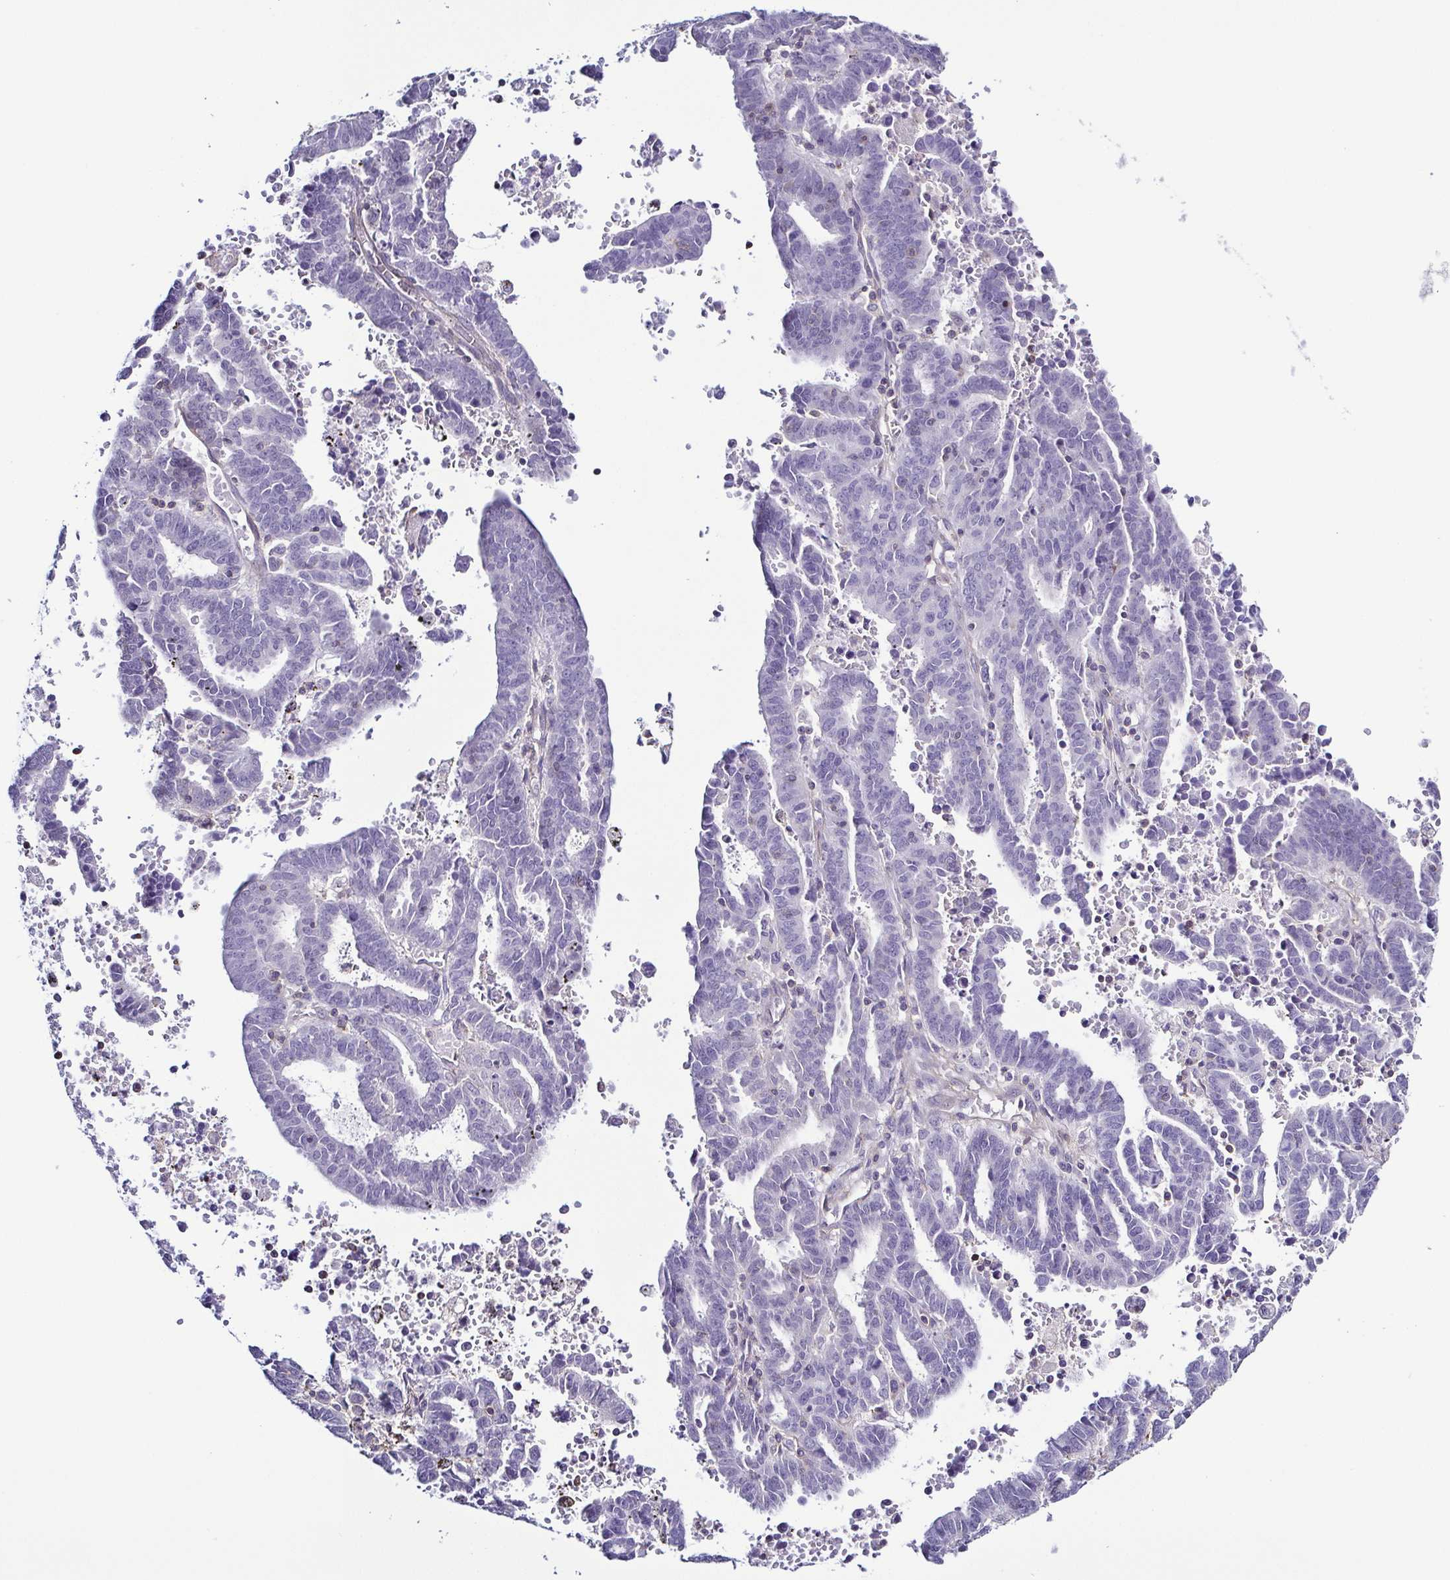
{"staining": {"intensity": "negative", "quantity": "none", "location": "none"}, "tissue": "endometrial cancer", "cell_type": "Tumor cells", "image_type": "cancer", "snomed": [{"axis": "morphology", "description": "Adenocarcinoma, NOS"}, {"axis": "topography", "description": "Uterus"}], "caption": "IHC micrograph of neoplastic tissue: endometrial cancer stained with DAB displays no significant protein positivity in tumor cells.", "gene": "TNNT2", "patient": {"sex": "female", "age": 83}}